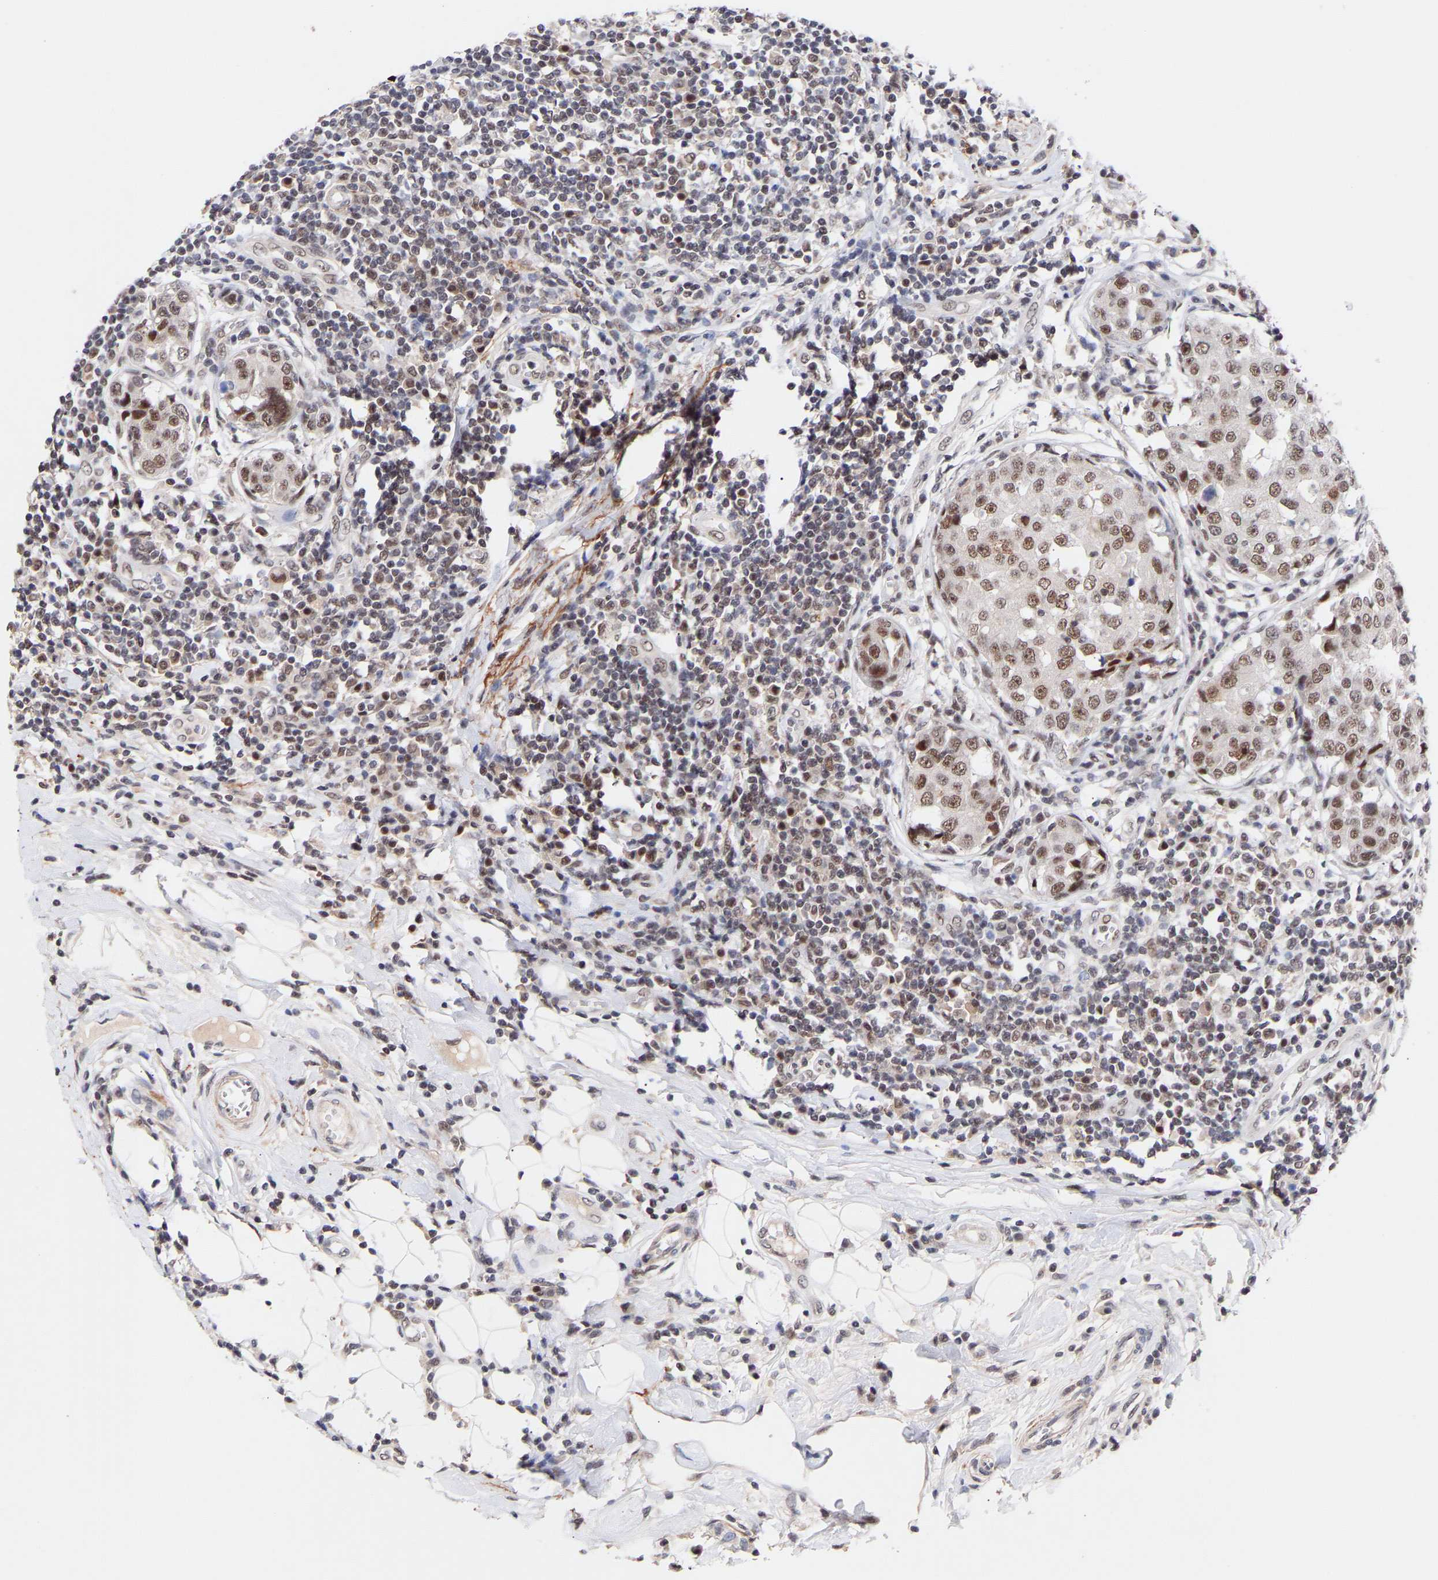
{"staining": {"intensity": "moderate", "quantity": ">75%", "location": "nuclear"}, "tissue": "breast cancer", "cell_type": "Tumor cells", "image_type": "cancer", "snomed": [{"axis": "morphology", "description": "Duct carcinoma"}, {"axis": "topography", "description": "Breast"}], "caption": "Immunohistochemical staining of human breast cancer (intraductal carcinoma) displays medium levels of moderate nuclear staining in about >75% of tumor cells.", "gene": "RBM15", "patient": {"sex": "female", "age": 27}}